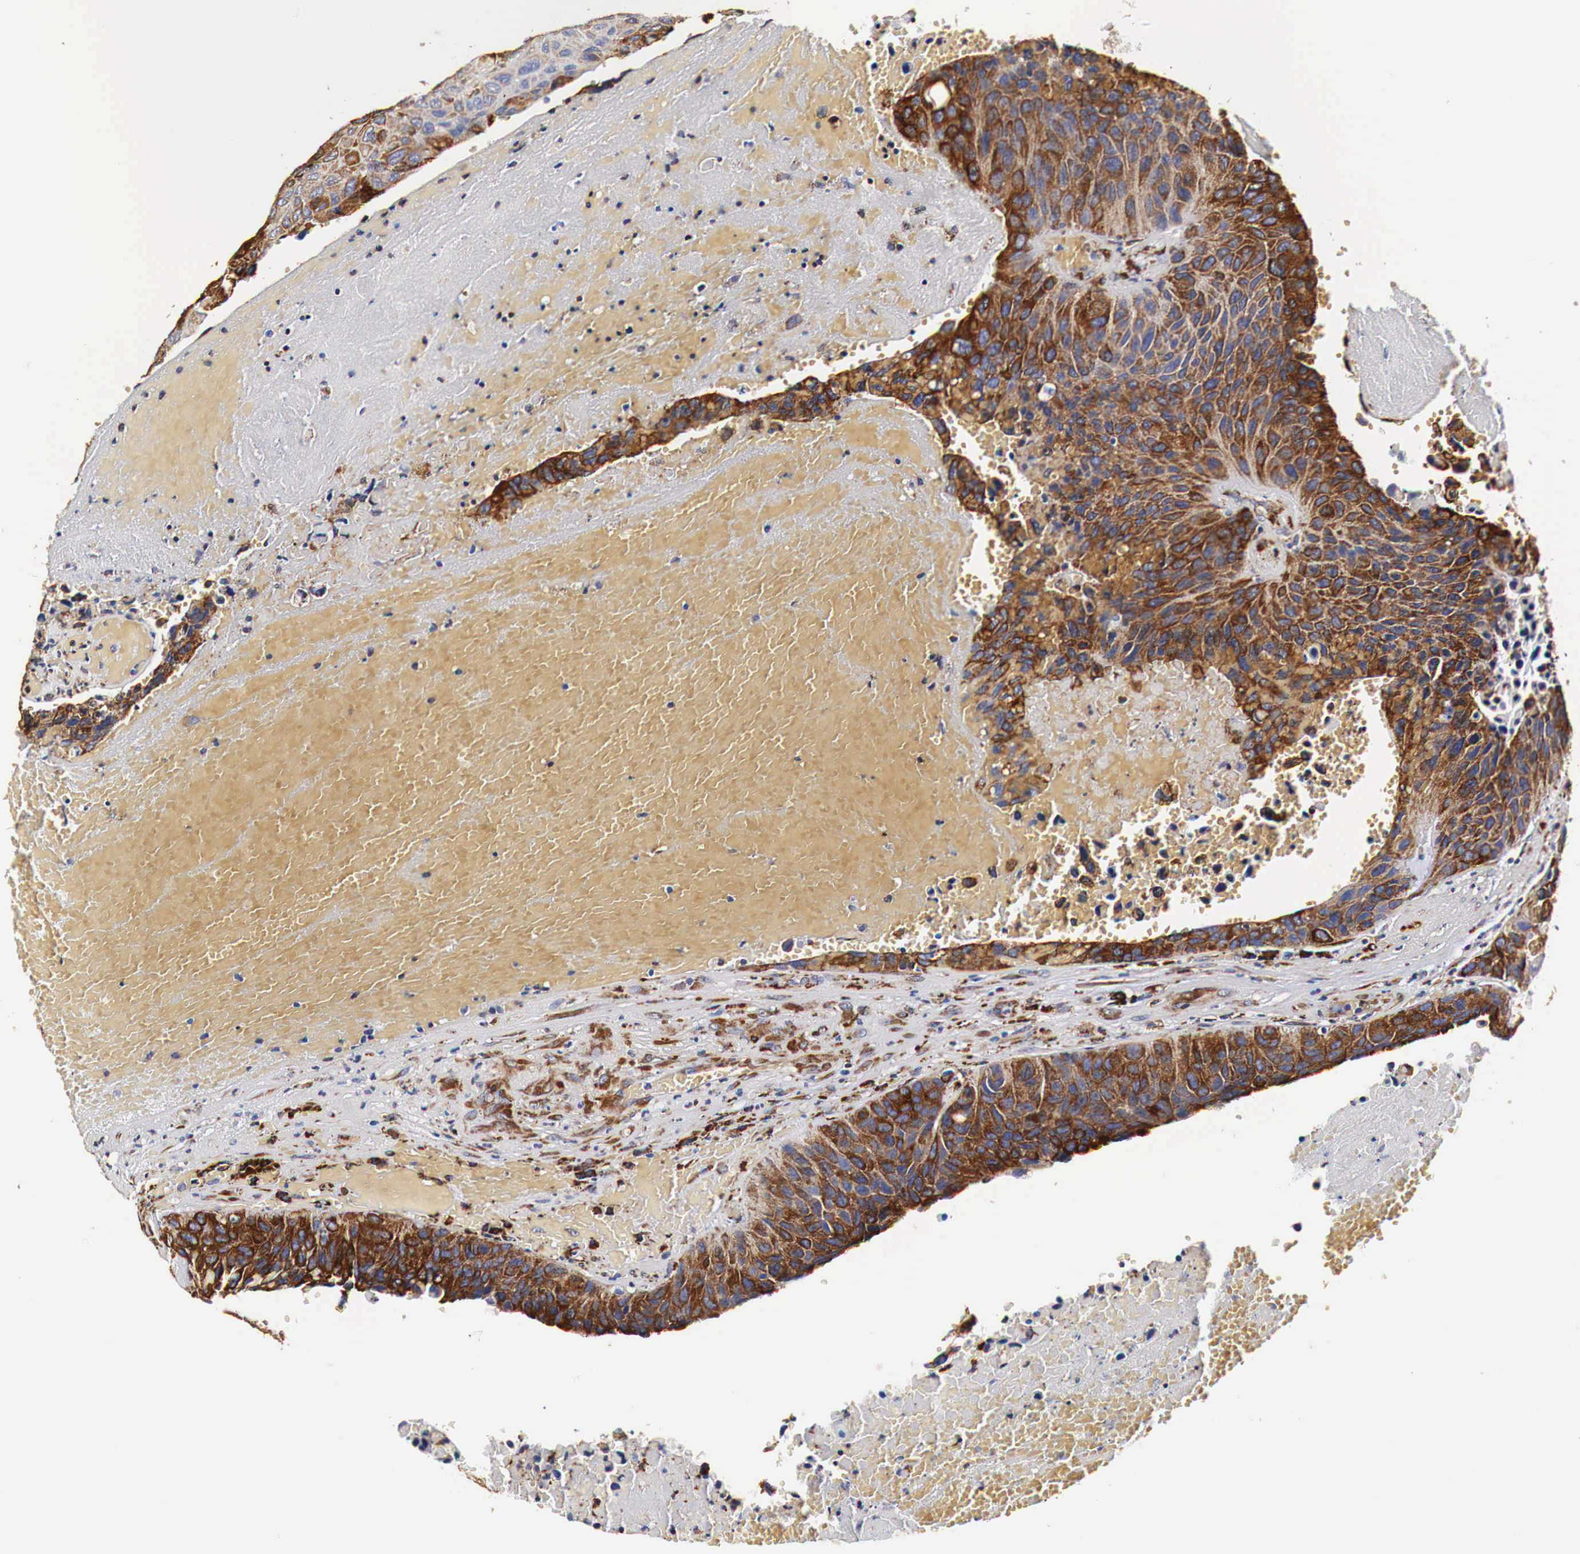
{"staining": {"intensity": "moderate", "quantity": ">75%", "location": "cytoplasmic/membranous"}, "tissue": "urothelial cancer", "cell_type": "Tumor cells", "image_type": "cancer", "snomed": [{"axis": "morphology", "description": "Urothelial carcinoma, High grade"}, {"axis": "topography", "description": "Urinary bladder"}], "caption": "Immunohistochemical staining of human urothelial carcinoma (high-grade) shows moderate cytoplasmic/membranous protein expression in about >75% of tumor cells.", "gene": "CKAP4", "patient": {"sex": "male", "age": 66}}